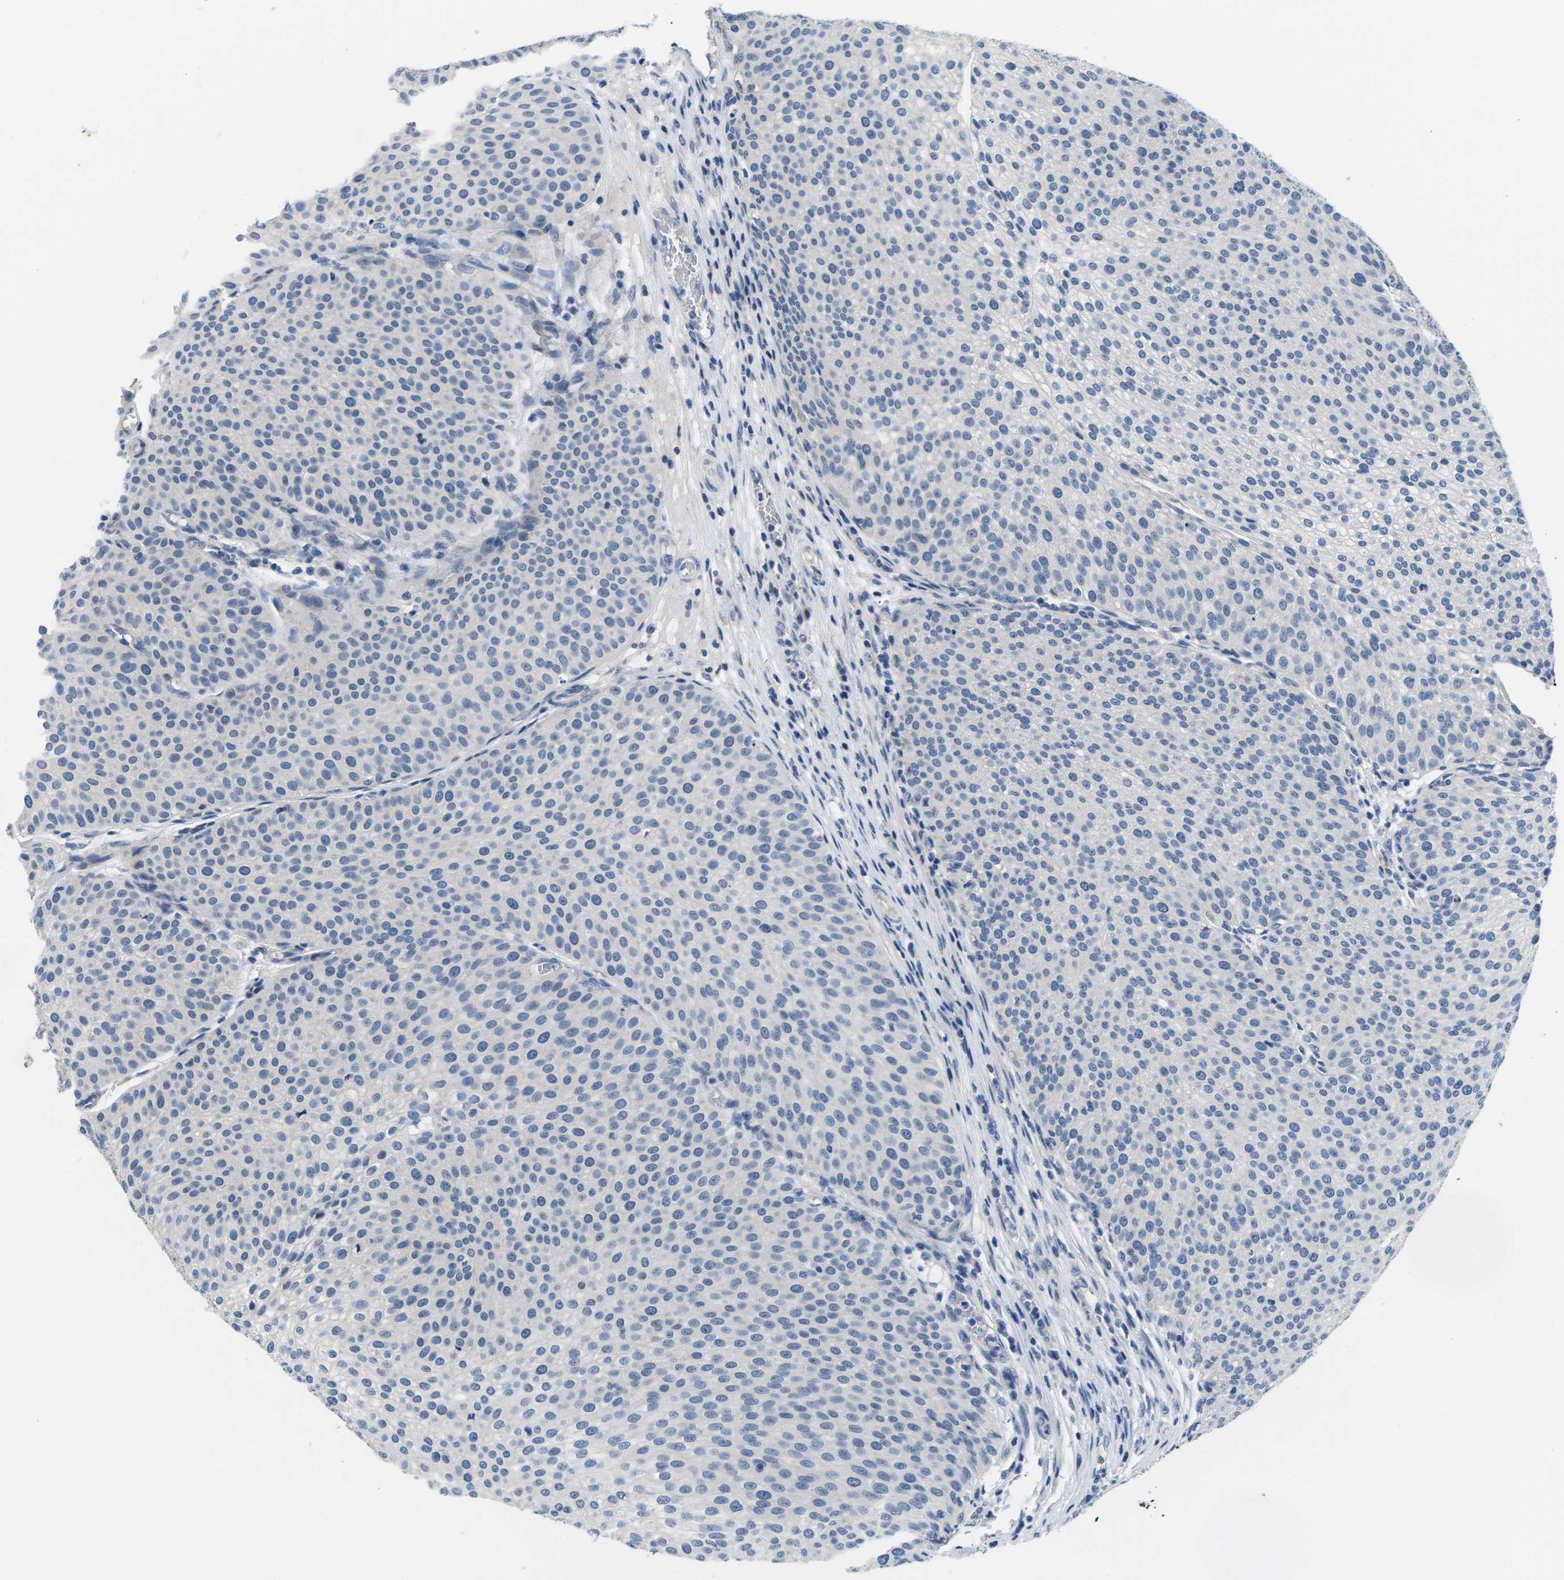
{"staining": {"intensity": "negative", "quantity": "none", "location": "none"}, "tissue": "urothelial cancer", "cell_type": "Tumor cells", "image_type": "cancer", "snomed": [{"axis": "morphology", "description": "Urothelial carcinoma, Low grade"}, {"axis": "topography", "description": "Smooth muscle"}, {"axis": "topography", "description": "Urinary bladder"}], "caption": "High power microscopy micrograph of an immunohistochemistry photomicrograph of low-grade urothelial carcinoma, revealing no significant staining in tumor cells.", "gene": "TSPAN2", "patient": {"sex": "male", "age": 60}}